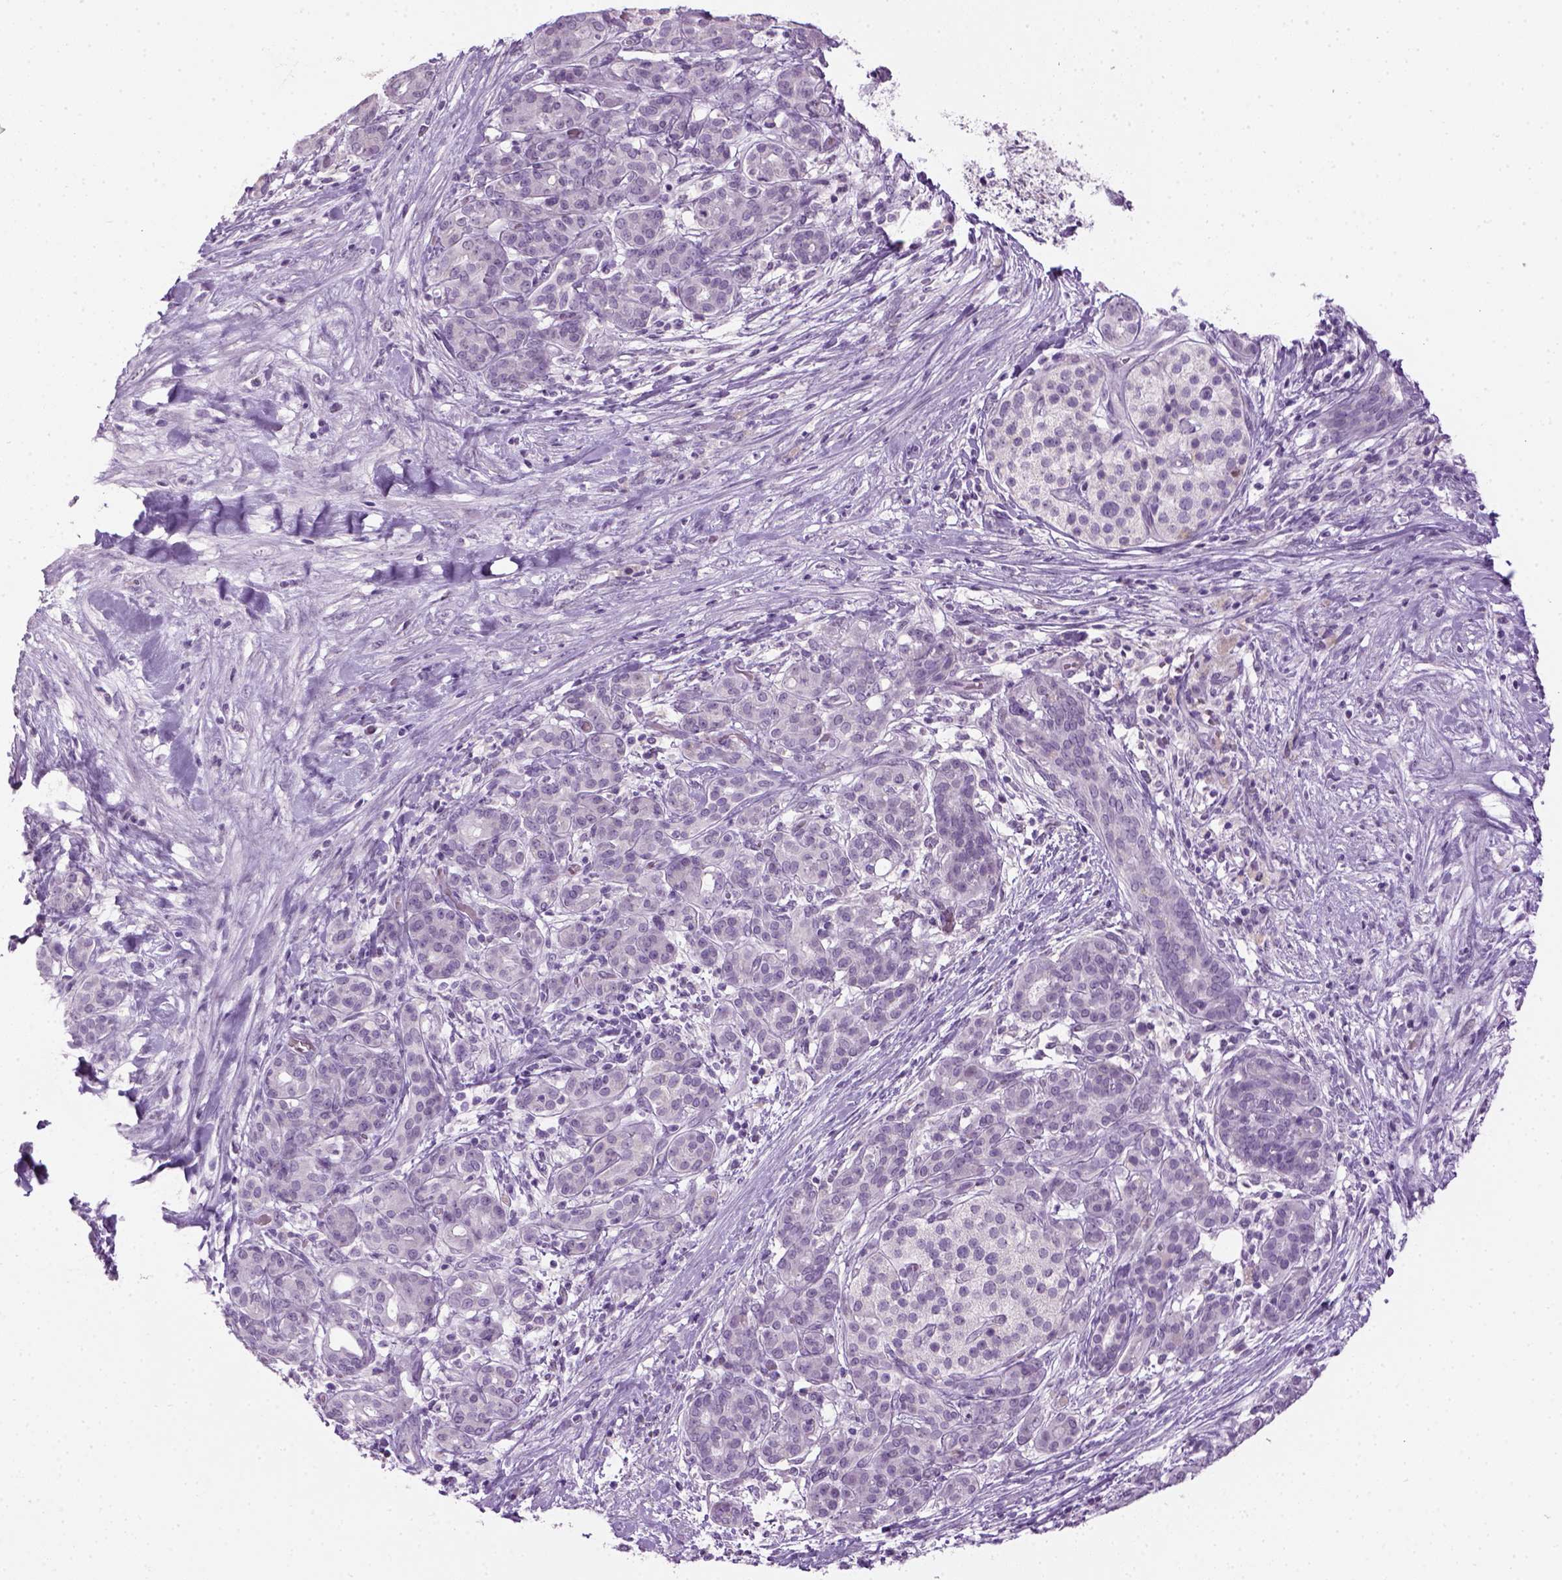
{"staining": {"intensity": "negative", "quantity": "none", "location": "none"}, "tissue": "pancreatic cancer", "cell_type": "Tumor cells", "image_type": "cancer", "snomed": [{"axis": "morphology", "description": "Adenocarcinoma, NOS"}, {"axis": "topography", "description": "Pancreas"}], "caption": "Tumor cells are negative for brown protein staining in pancreatic cancer.", "gene": "GABRB2", "patient": {"sex": "male", "age": 44}}